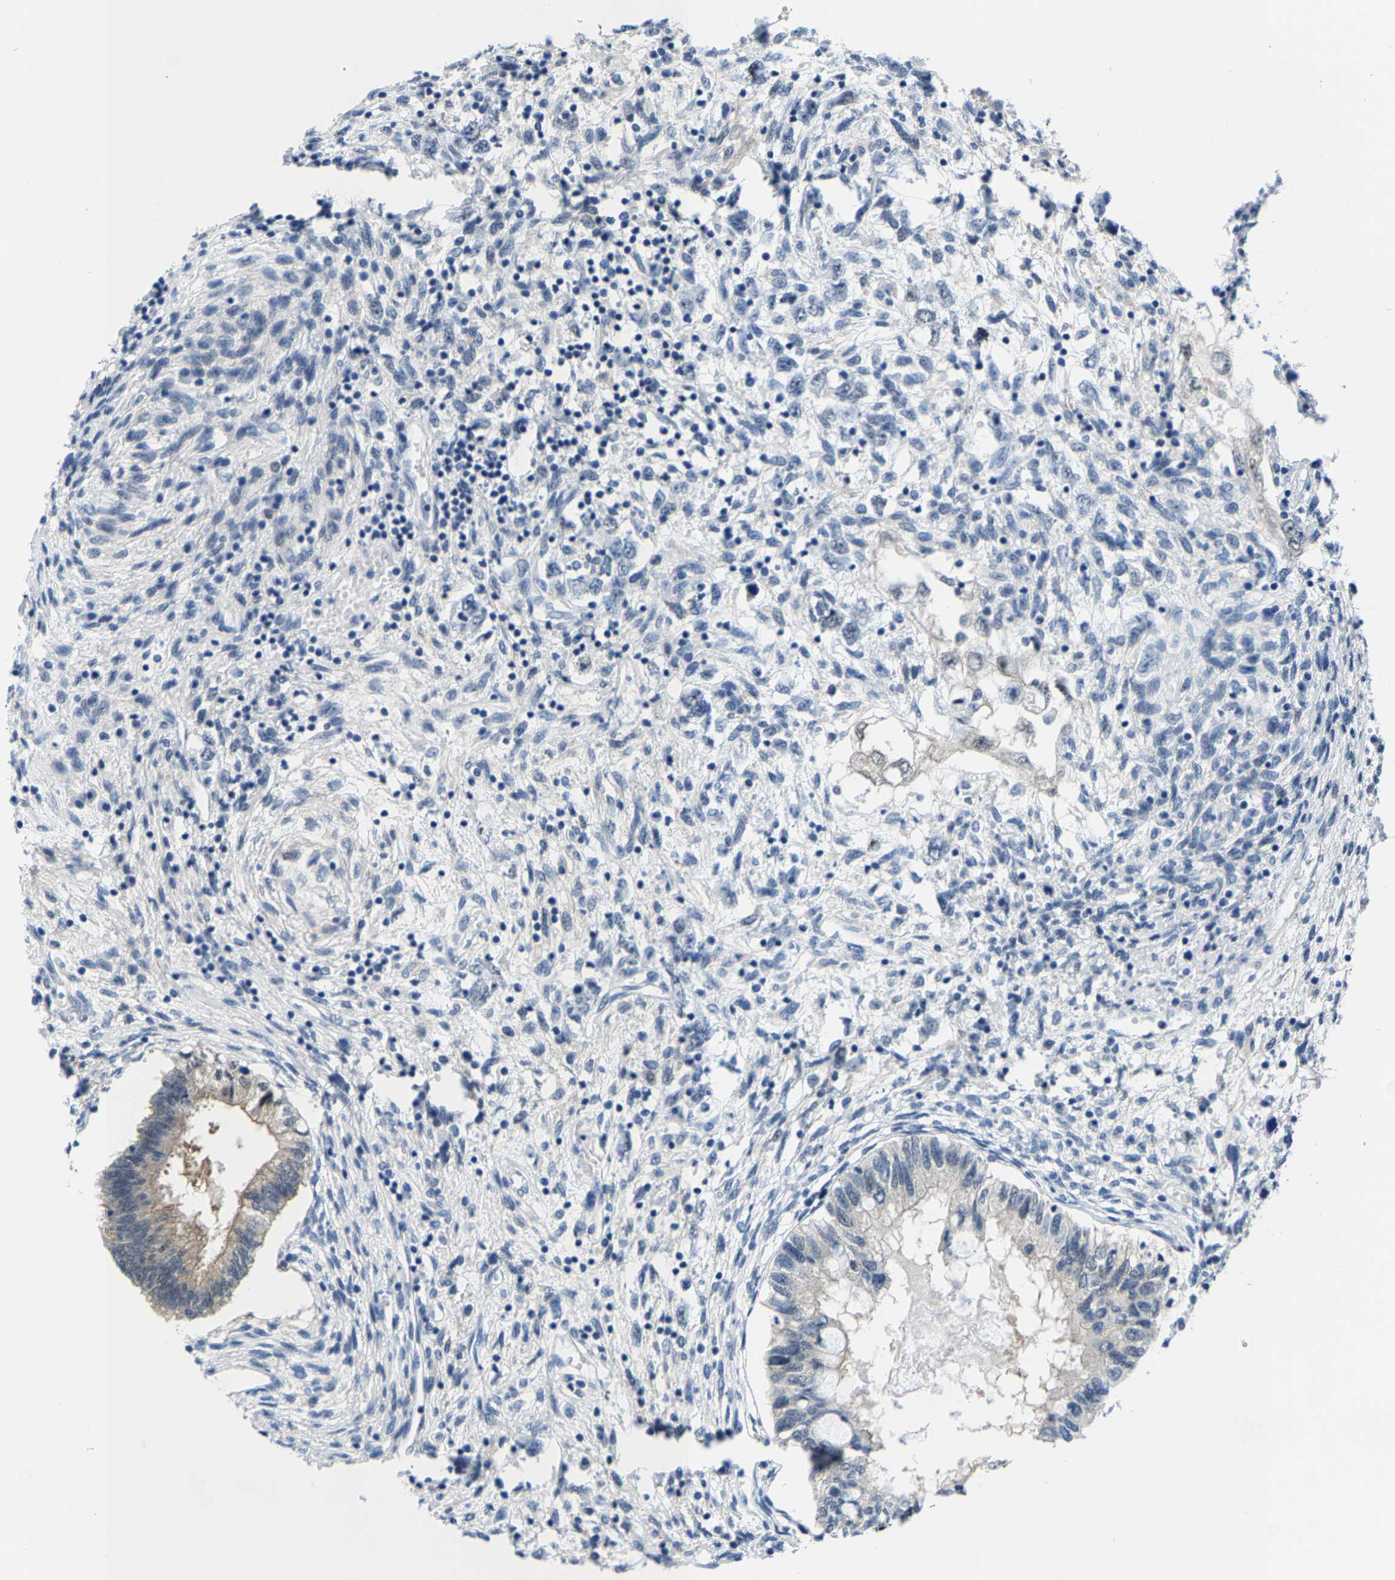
{"staining": {"intensity": "negative", "quantity": "none", "location": "none"}, "tissue": "testis cancer", "cell_type": "Tumor cells", "image_type": "cancer", "snomed": [{"axis": "morphology", "description": "Seminoma, NOS"}, {"axis": "topography", "description": "Testis"}], "caption": "The image reveals no staining of tumor cells in testis cancer (seminoma). The staining is performed using DAB (3,3'-diaminobenzidine) brown chromogen with nuclei counter-stained in using hematoxylin.", "gene": "SSH3", "patient": {"sex": "male", "age": 28}}